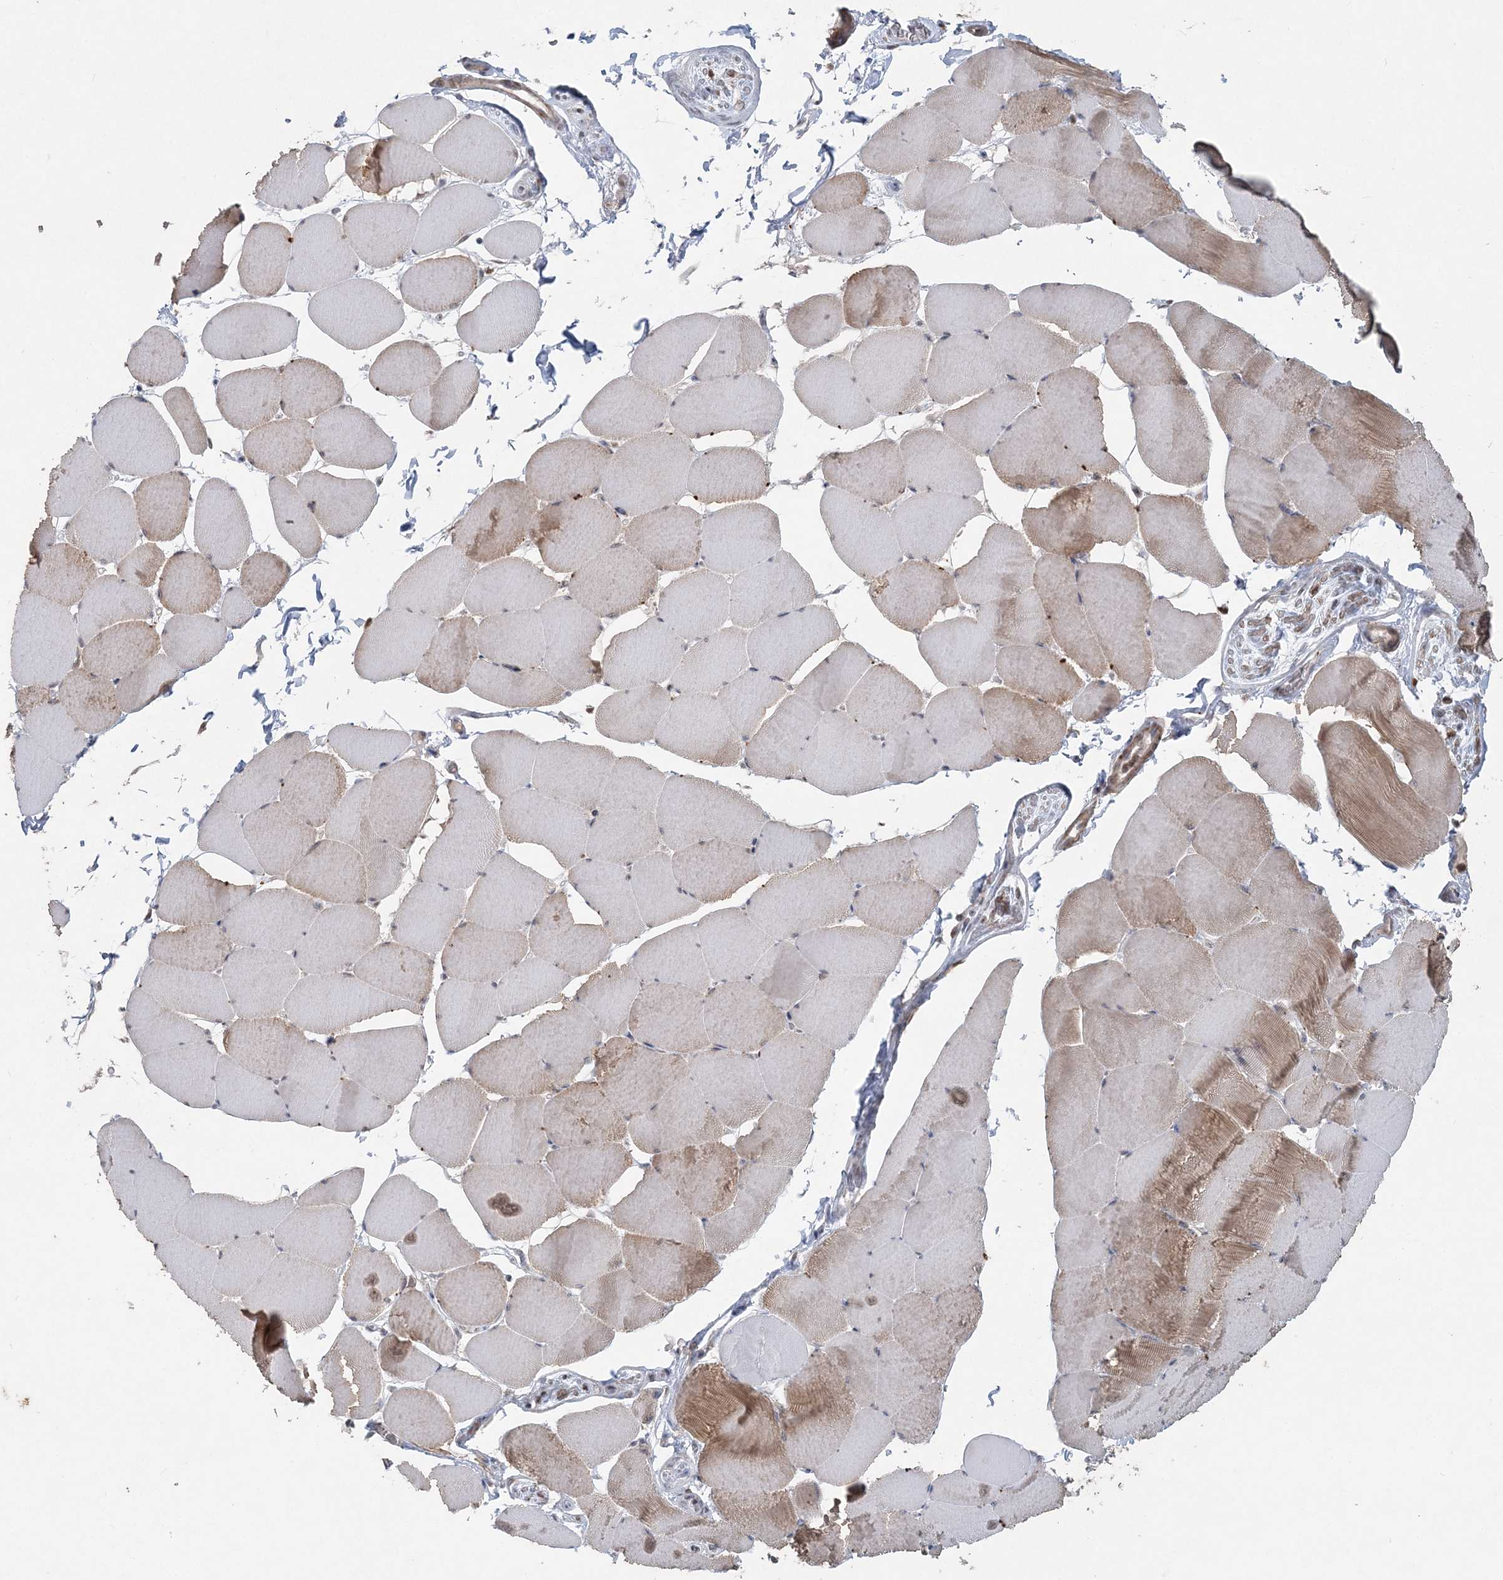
{"staining": {"intensity": "moderate", "quantity": "25%-75%", "location": "cytoplasmic/membranous"}, "tissue": "skeletal muscle", "cell_type": "Myocytes", "image_type": "normal", "snomed": [{"axis": "morphology", "description": "Normal tissue, NOS"}, {"axis": "topography", "description": "Skeletal muscle"}], "caption": "Myocytes display medium levels of moderate cytoplasmic/membranous staining in about 25%-75% of cells in unremarkable skeletal muscle. Using DAB (brown) and hematoxylin (blue) stains, captured at high magnification using brightfield microscopy.", "gene": "SLU7", "patient": {"sex": "male", "age": 62}}